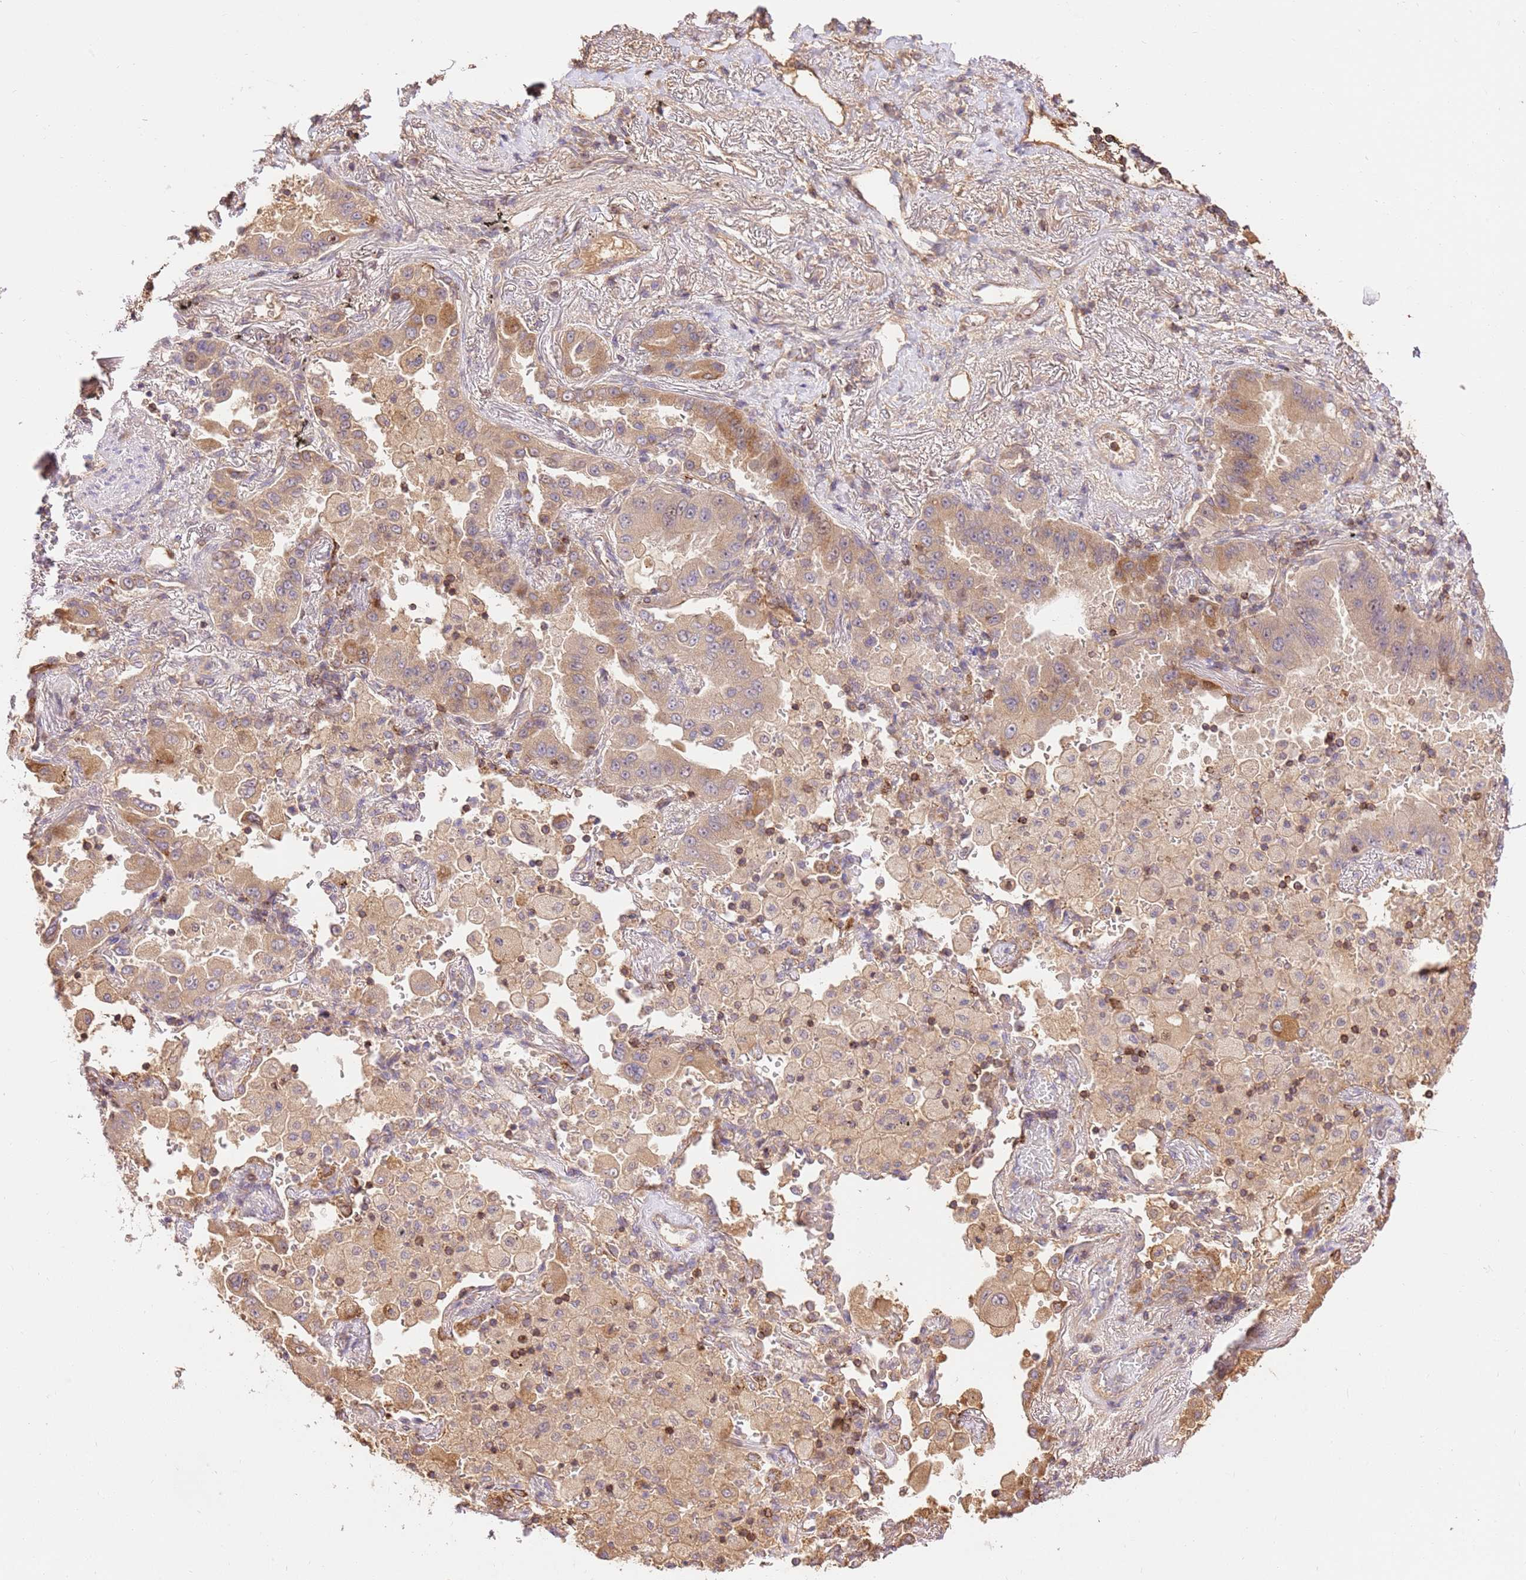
{"staining": {"intensity": "moderate", "quantity": "25%-75%", "location": "cytoplasmic/membranous"}, "tissue": "lung cancer", "cell_type": "Tumor cells", "image_type": "cancer", "snomed": [{"axis": "morphology", "description": "Squamous cell carcinoma, NOS"}, {"axis": "topography", "description": "Lung"}], "caption": "Protein expression analysis of lung cancer displays moderate cytoplasmic/membranous expression in about 25%-75% of tumor cells.", "gene": "KATNAL2", "patient": {"sex": "male", "age": 74}}